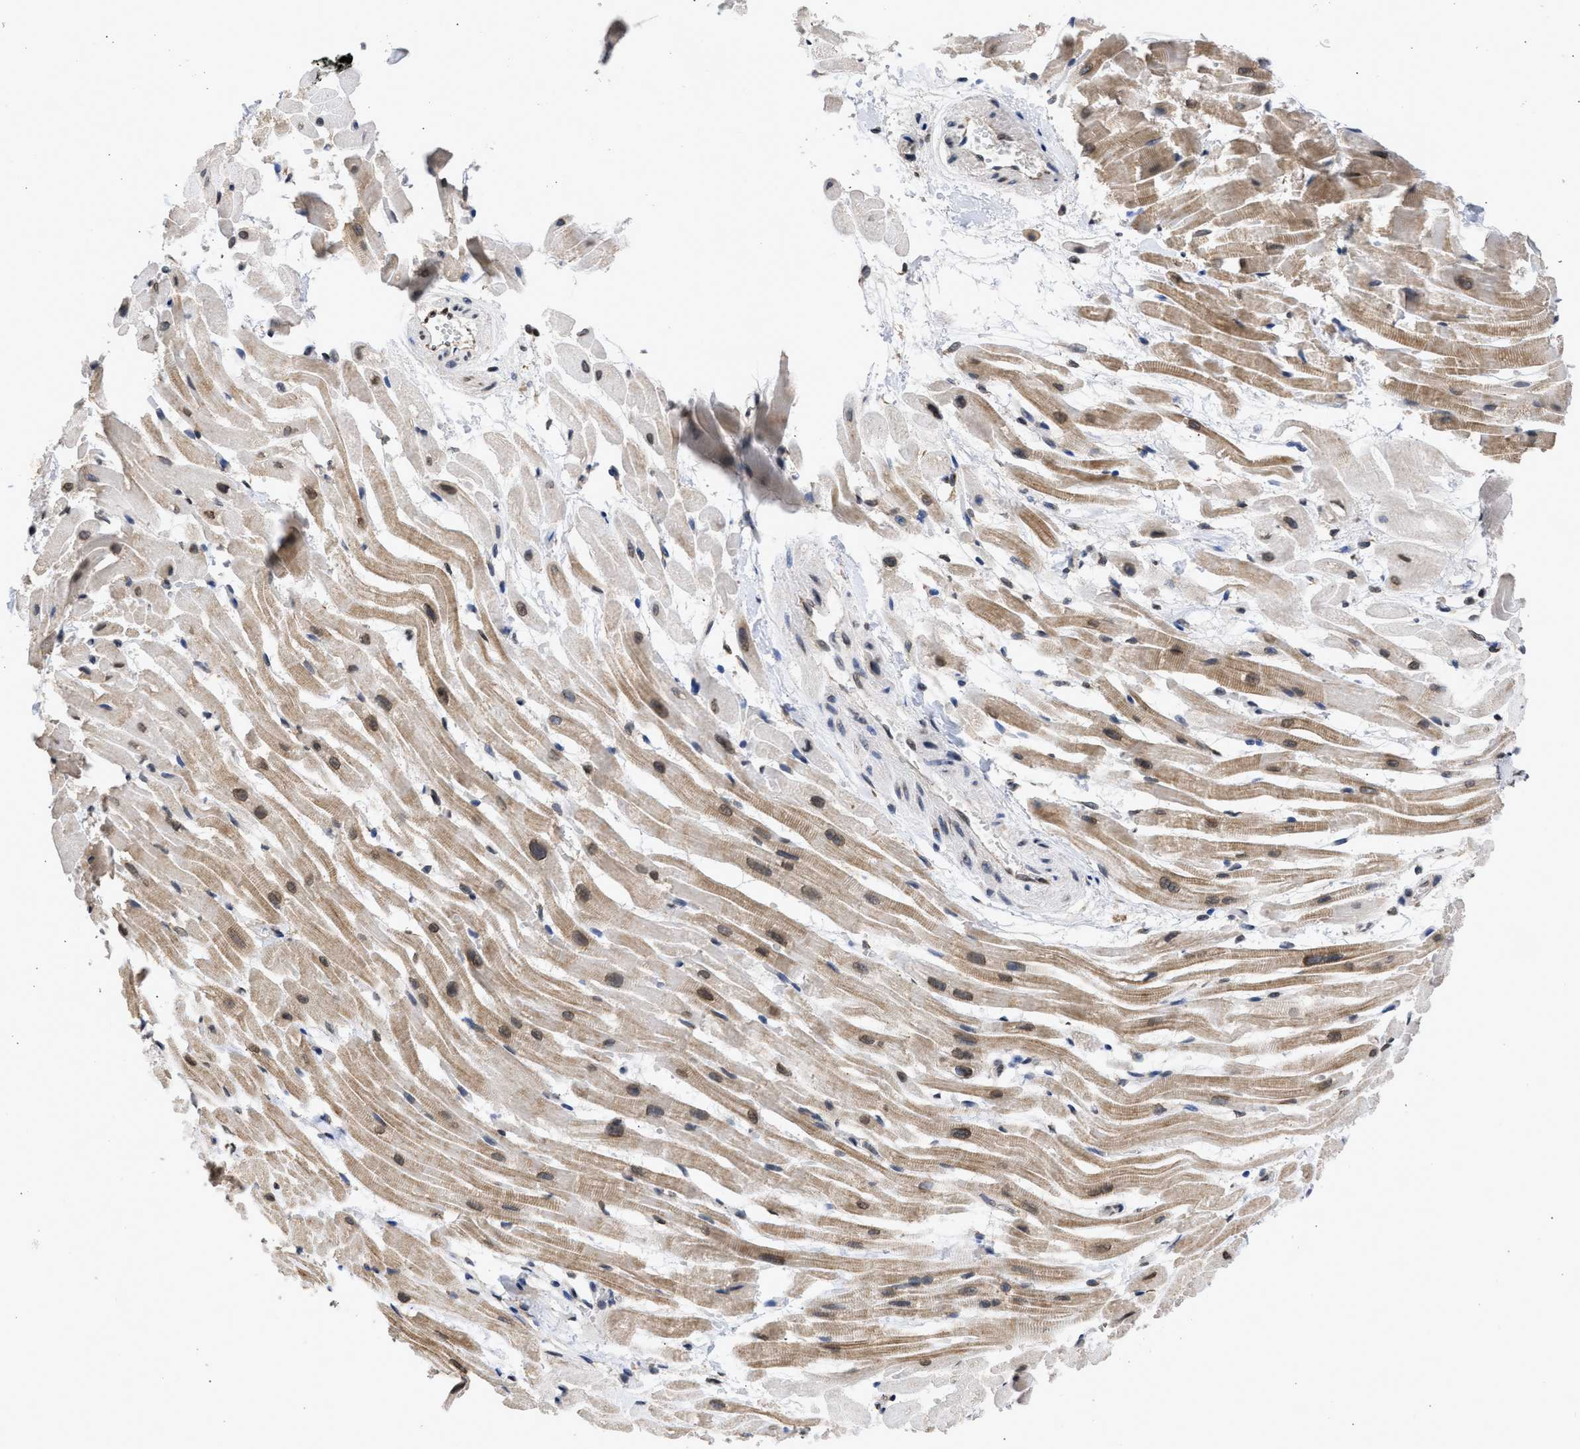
{"staining": {"intensity": "moderate", "quantity": "25%-75%", "location": "cytoplasmic/membranous,nuclear"}, "tissue": "heart muscle", "cell_type": "Cardiomyocytes", "image_type": "normal", "snomed": [{"axis": "morphology", "description": "Normal tissue, NOS"}, {"axis": "topography", "description": "Heart"}], "caption": "The image displays a brown stain indicating the presence of a protein in the cytoplasmic/membranous,nuclear of cardiomyocytes in heart muscle.", "gene": "NUP35", "patient": {"sex": "male", "age": 45}}